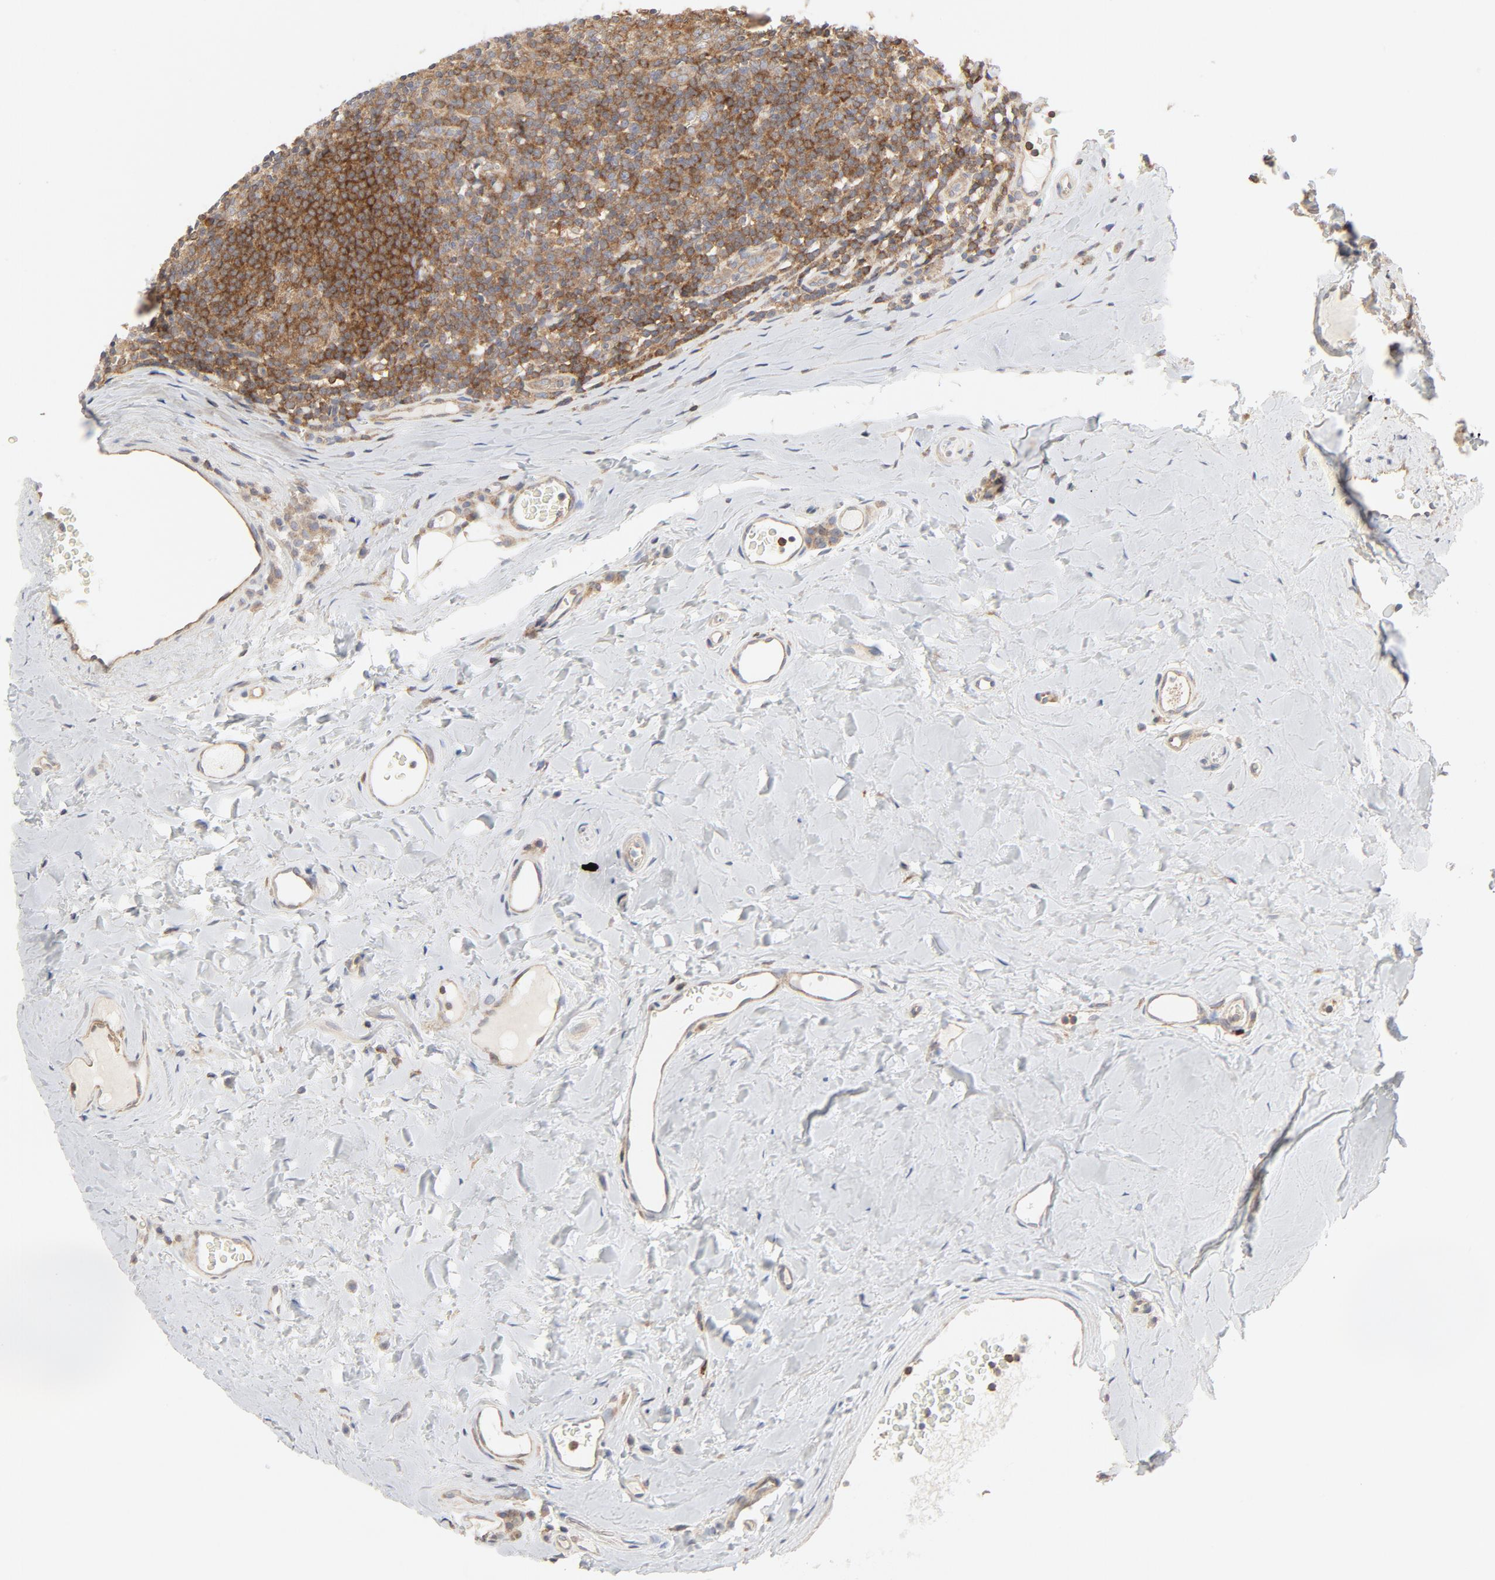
{"staining": {"intensity": "moderate", "quantity": ">75%", "location": "cytoplasmic/membranous"}, "tissue": "tonsil", "cell_type": "Germinal center cells", "image_type": "normal", "snomed": [{"axis": "morphology", "description": "Normal tissue, NOS"}, {"axis": "topography", "description": "Tonsil"}], "caption": "Immunohistochemical staining of unremarkable tonsil exhibits medium levels of moderate cytoplasmic/membranous expression in about >75% of germinal center cells. (Stains: DAB in brown, nuclei in blue, Microscopy: brightfield microscopy at high magnification).", "gene": "RABEP1", "patient": {"sex": "male", "age": 31}}